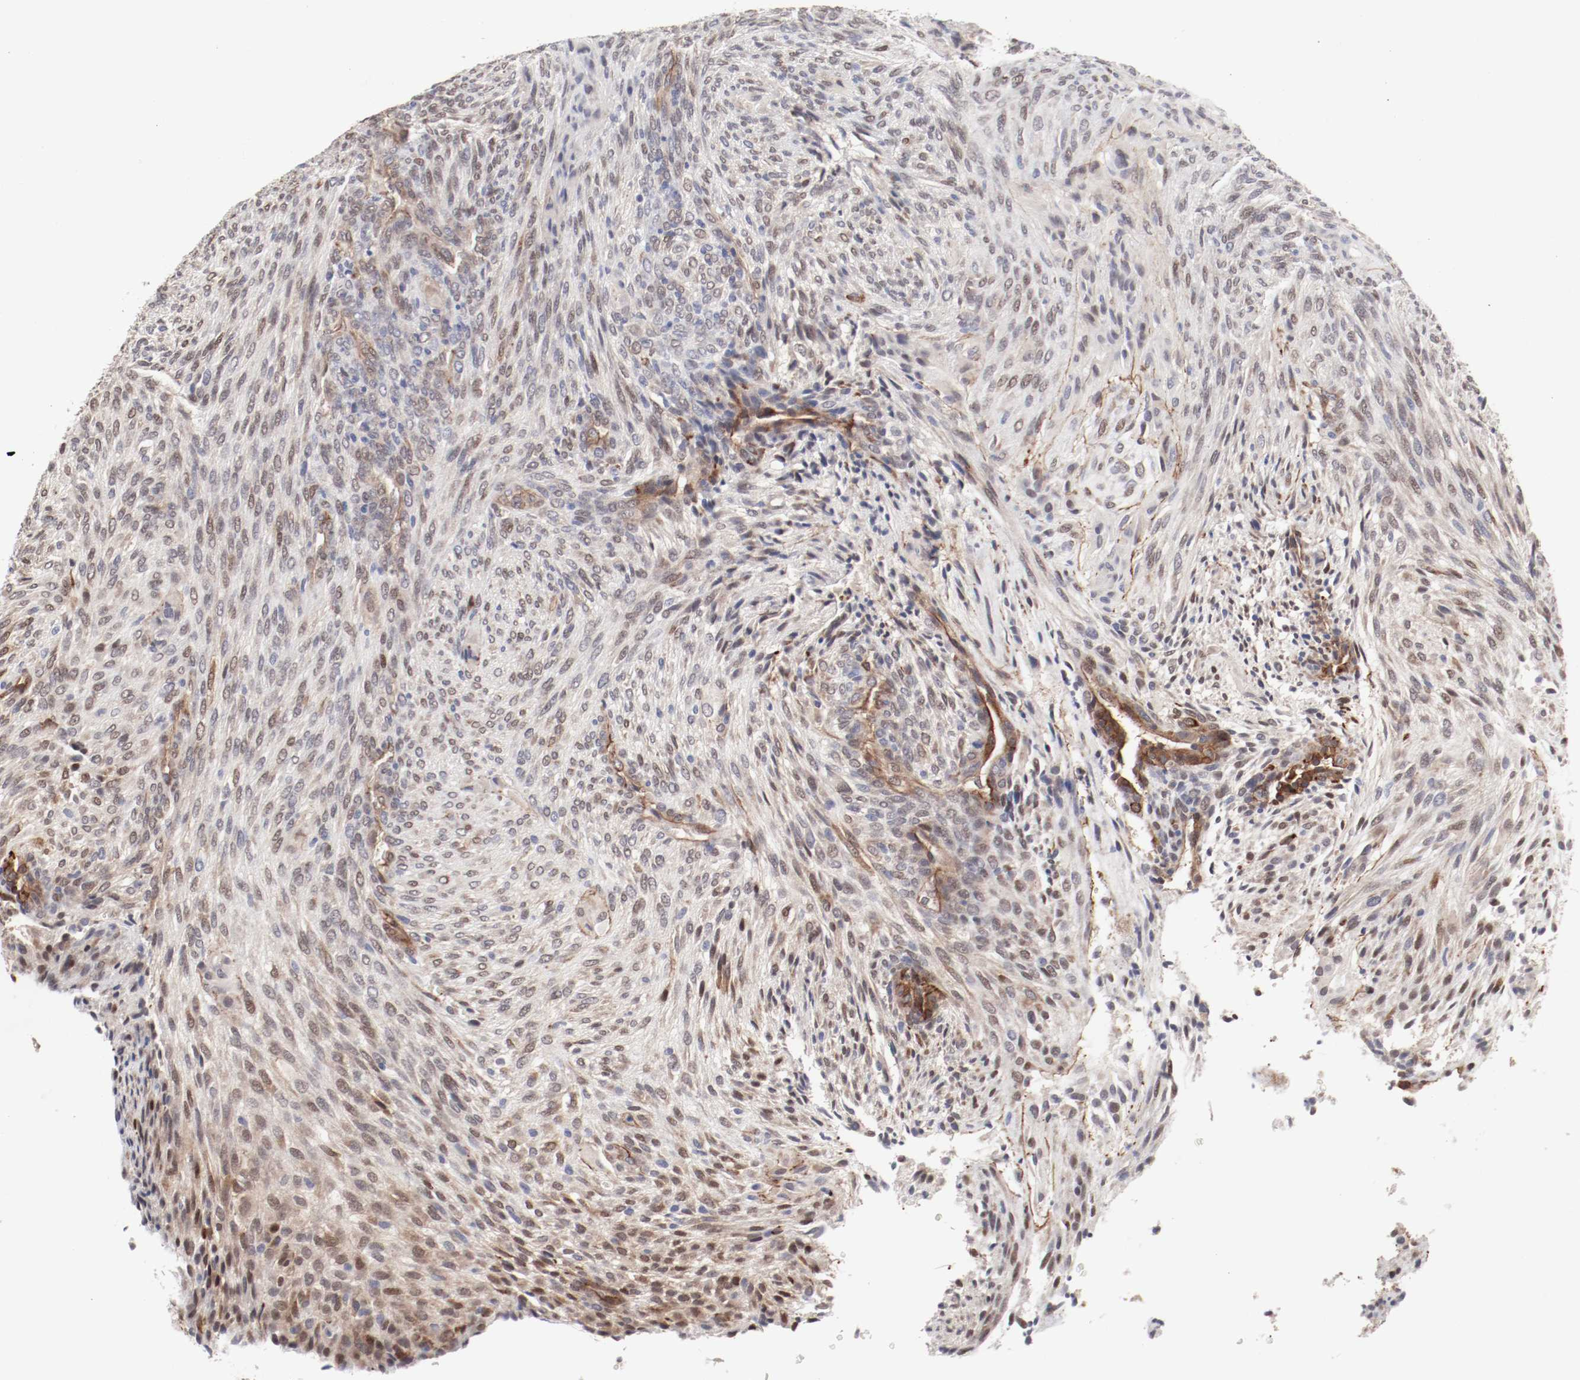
{"staining": {"intensity": "weak", "quantity": "25%-75%", "location": "nuclear"}, "tissue": "glioma", "cell_type": "Tumor cells", "image_type": "cancer", "snomed": [{"axis": "morphology", "description": "Glioma, malignant, High grade"}, {"axis": "topography", "description": "Cerebral cortex"}], "caption": "About 25%-75% of tumor cells in malignant glioma (high-grade) show weak nuclear protein staining as visualized by brown immunohistochemical staining.", "gene": "MAGED4", "patient": {"sex": "female", "age": 55}}